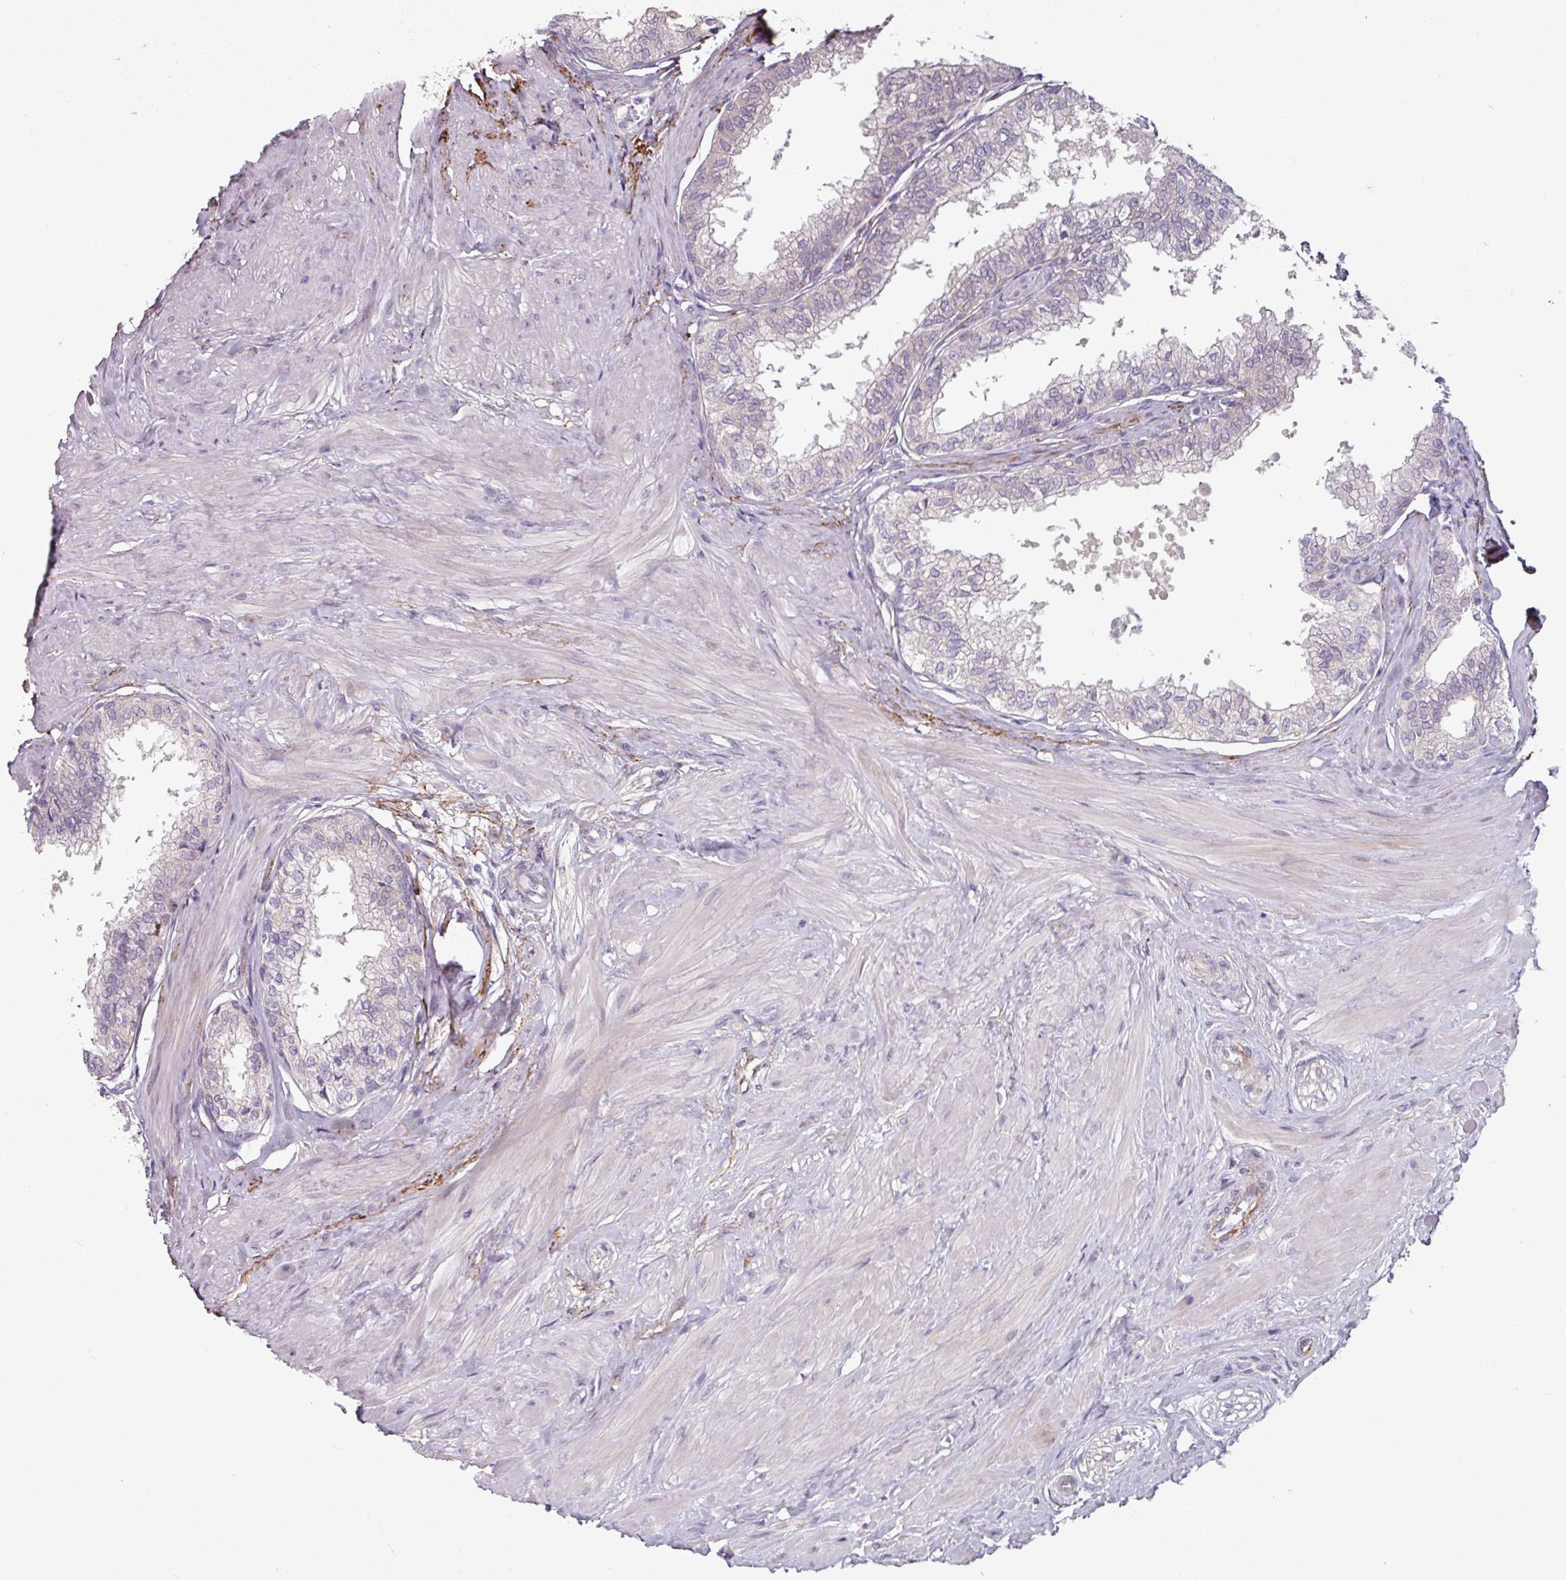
{"staining": {"intensity": "negative", "quantity": "none", "location": "none"}, "tissue": "seminal vesicle", "cell_type": "Glandular cells", "image_type": "normal", "snomed": [{"axis": "morphology", "description": "Normal tissue, NOS"}, {"axis": "topography", "description": "Prostate"}, {"axis": "topography", "description": "Seminal veicle"}], "caption": "This is an immunohistochemistry photomicrograph of unremarkable seminal vesicle. There is no expression in glandular cells.", "gene": "MTMR14", "patient": {"sex": "male", "age": 60}}